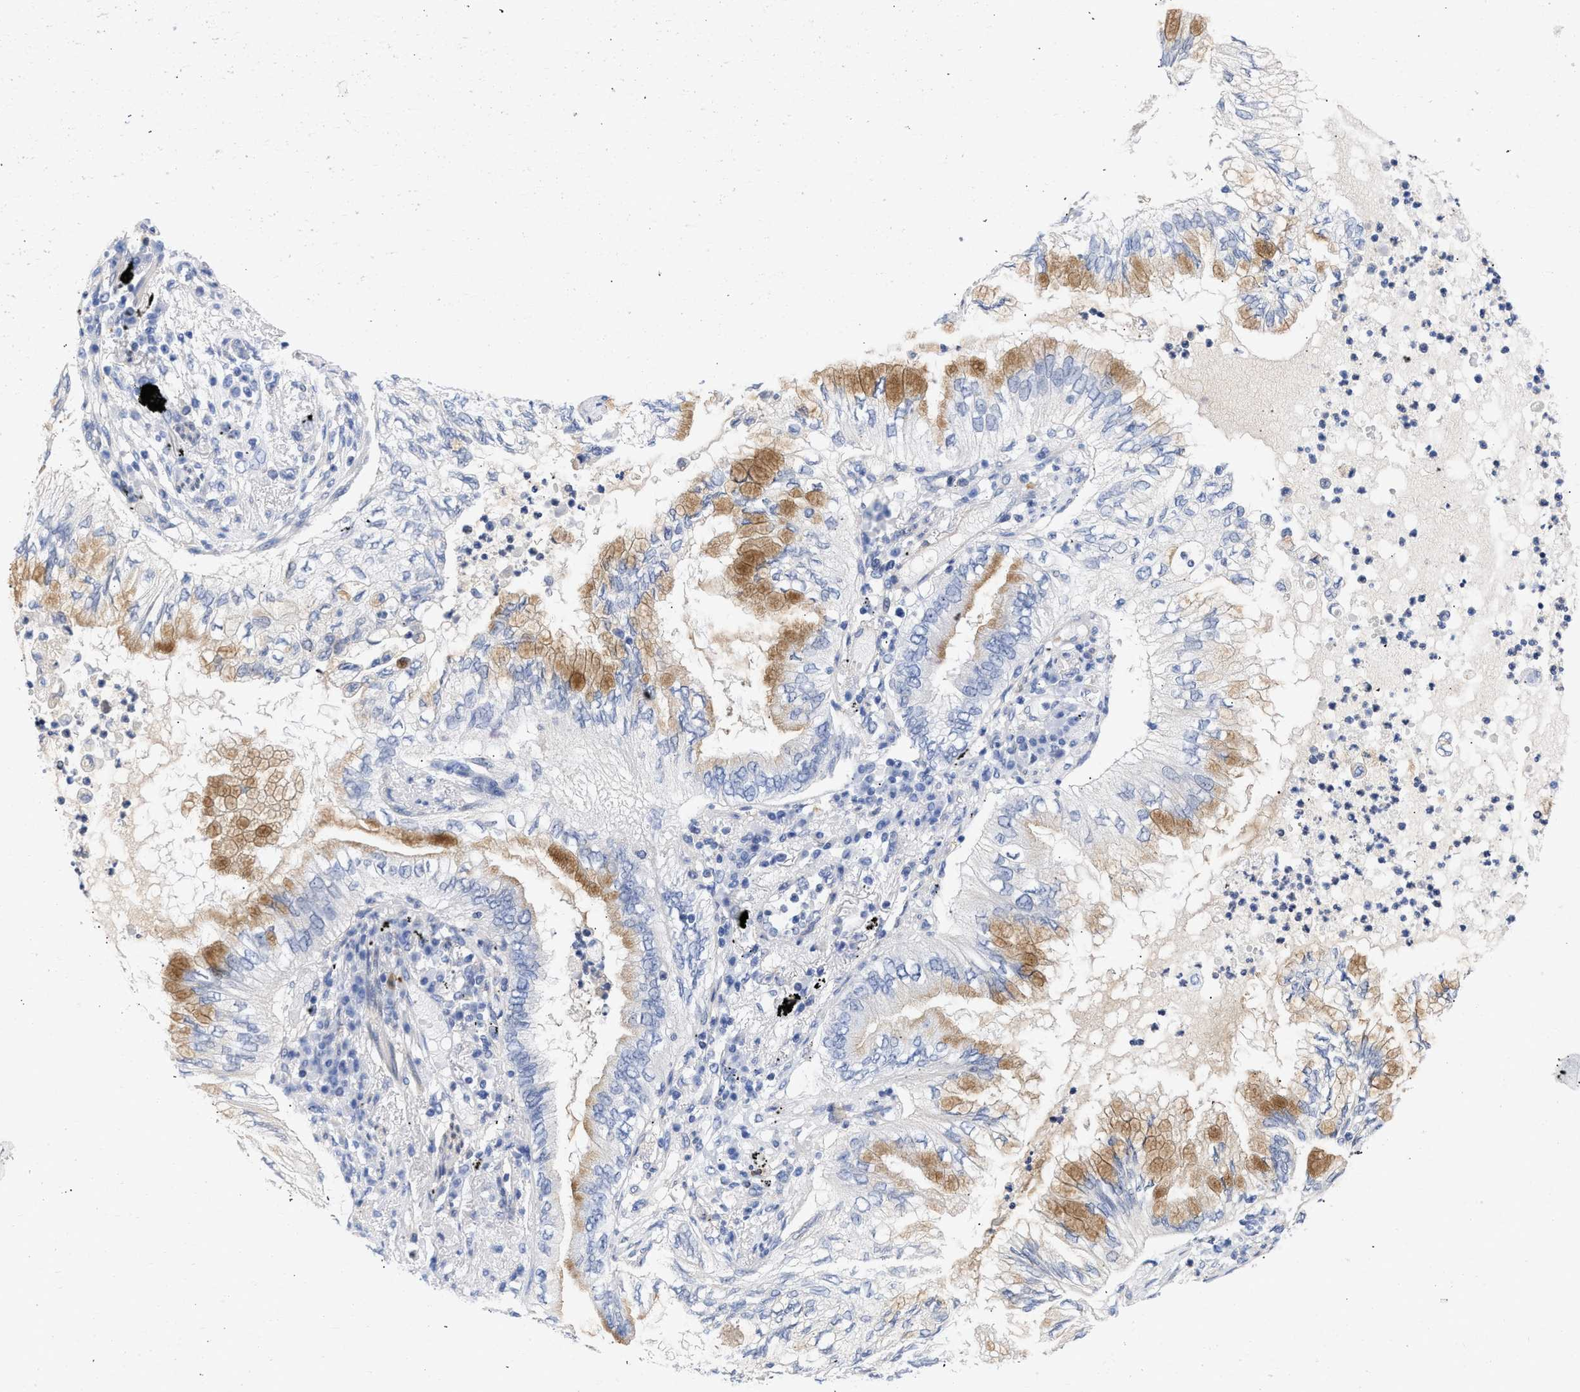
{"staining": {"intensity": "moderate", "quantity": "25%-75%", "location": "cytoplasmic/membranous"}, "tissue": "lung cancer", "cell_type": "Tumor cells", "image_type": "cancer", "snomed": [{"axis": "morphology", "description": "Normal tissue, NOS"}, {"axis": "morphology", "description": "Adenocarcinoma, NOS"}, {"axis": "topography", "description": "Bronchus"}, {"axis": "topography", "description": "Lung"}], "caption": "Immunohistochemistry of lung cancer demonstrates medium levels of moderate cytoplasmic/membranous staining in about 25%-75% of tumor cells.", "gene": "THRA", "patient": {"sex": "female", "age": 70}}